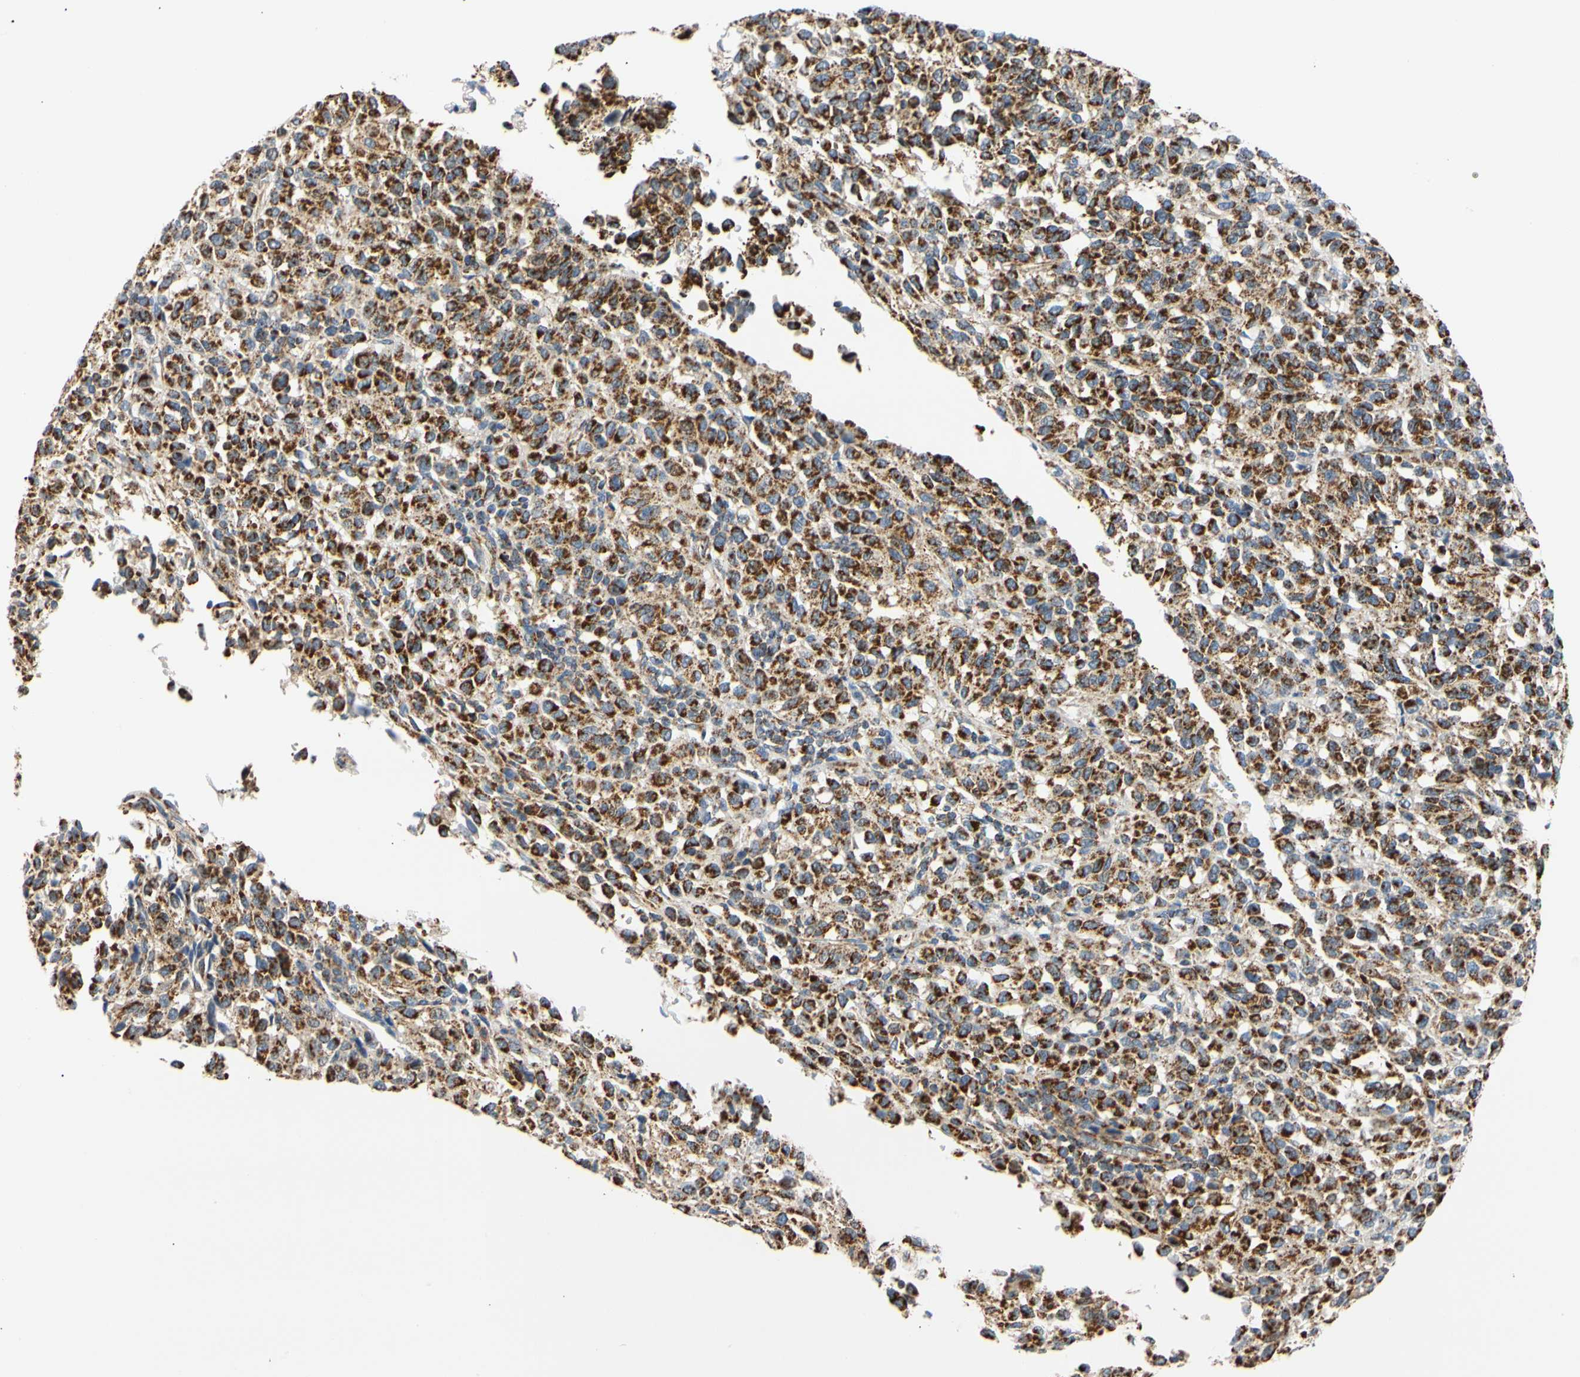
{"staining": {"intensity": "strong", "quantity": ">75%", "location": "cytoplasmic/membranous"}, "tissue": "melanoma", "cell_type": "Tumor cells", "image_type": "cancer", "snomed": [{"axis": "morphology", "description": "Malignant melanoma, Metastatic site"}, {"axis": "topography", "description": "Lung"}], "caption": "Immunohistochemistry (IHC) (DAB) staining of human melanoma shows strong cytoplasmic/membranous protein staining in approximately >75% of tumor cells.", "gene": "ACAT1", "patient": {"sex": "male", "age": 64}}